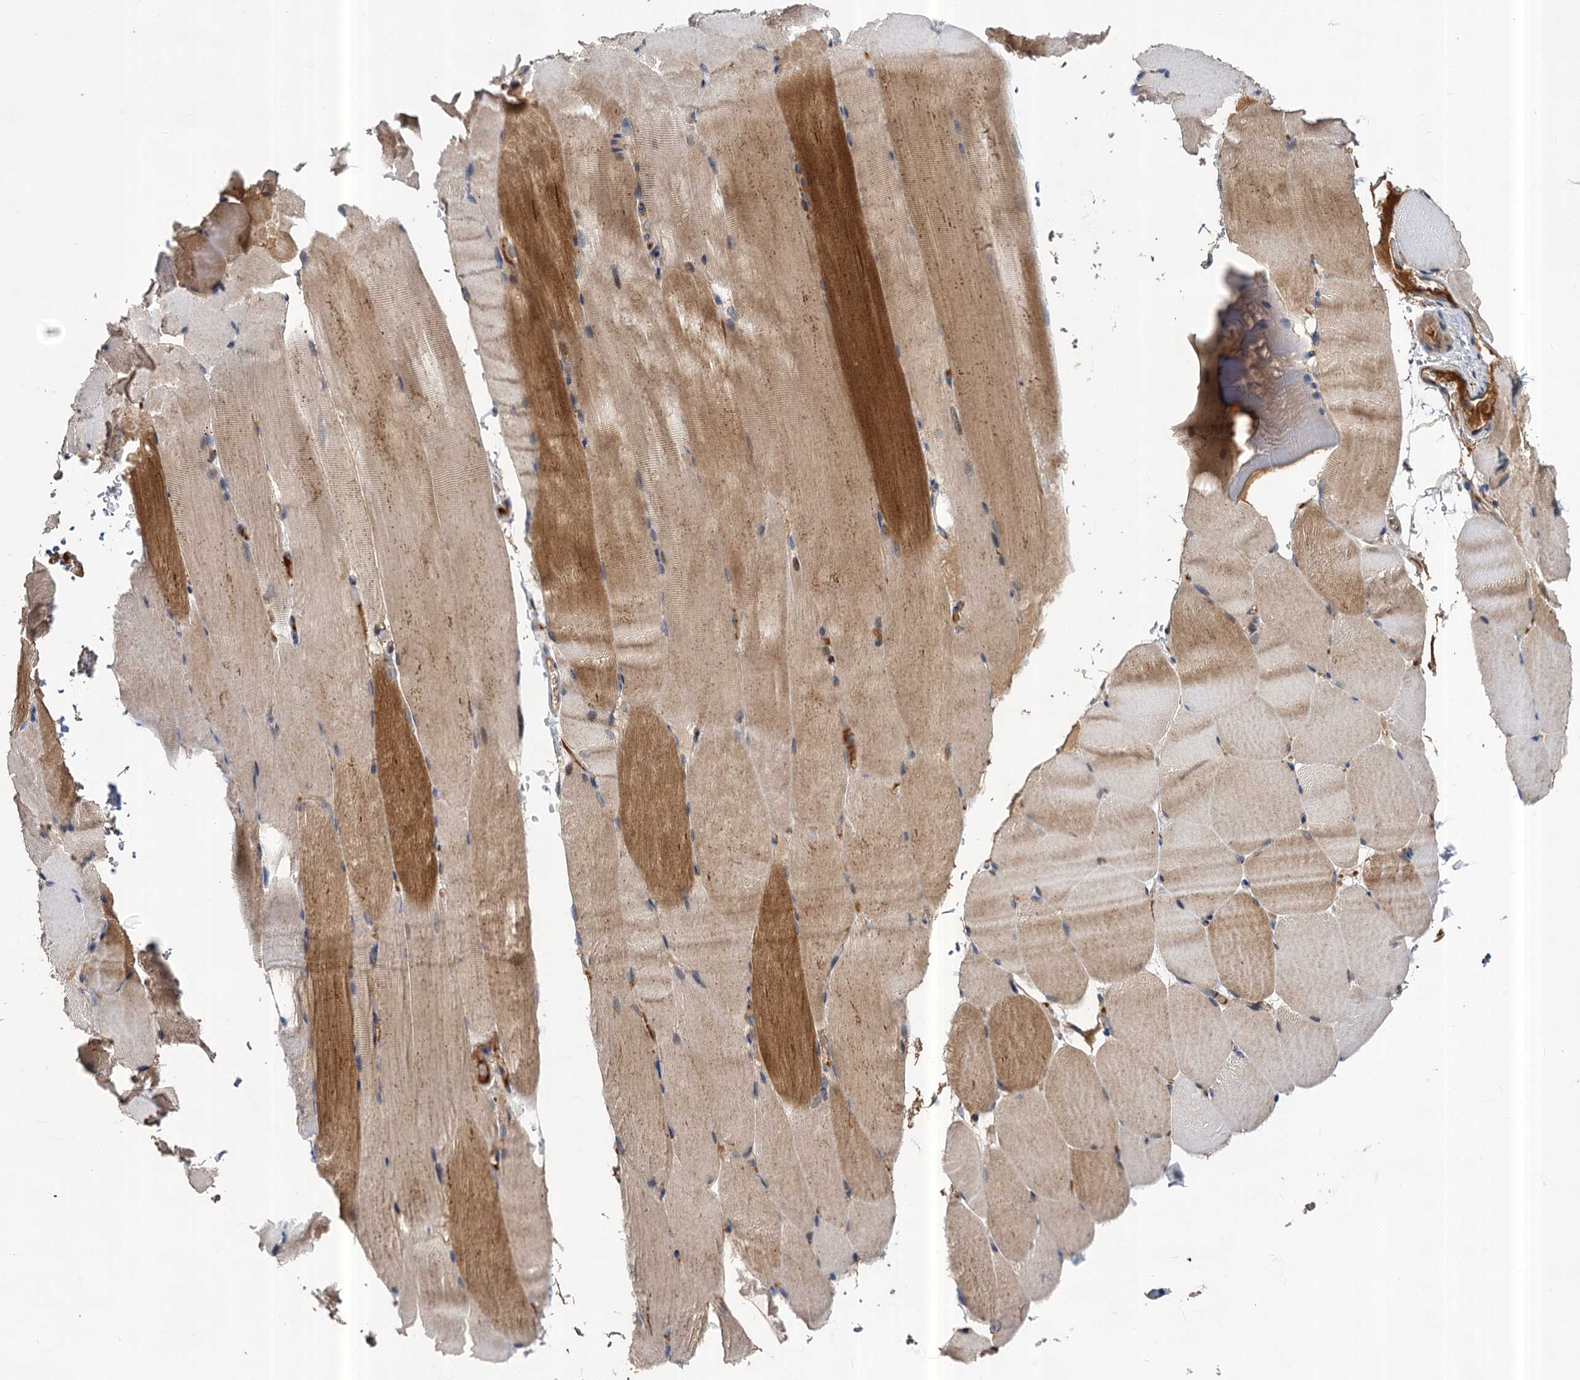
{"staining": {"intensity": "moderate", "quantity": "25%-75%", "location": "cytoplasmic/membranous"}, "tissue": "skeletal muscle", "cell_type": "Myocytes", "image_type": "normal", "snomed": [{"axis": "morphology", "description": "Normal tissue, NOS"}, {"axis": "topography", "description": "Skeletal muscle"}, {"axis": "topography", "description": "Parathyroid gland"}], "caption": "Immunohistochemistry (IHC) histopathology image of benign skeletal muscle: skeletal muscle stained using immunohistochemistry (IHC) displays medium levels of moderate protein expression localized specifically in the cytoplasmic/membranous of myocytes, appearing as a cytoplasmic/membranous brown color.", "gene": "ABLIM1", "patient": {"sex": "female", "age": 37}}